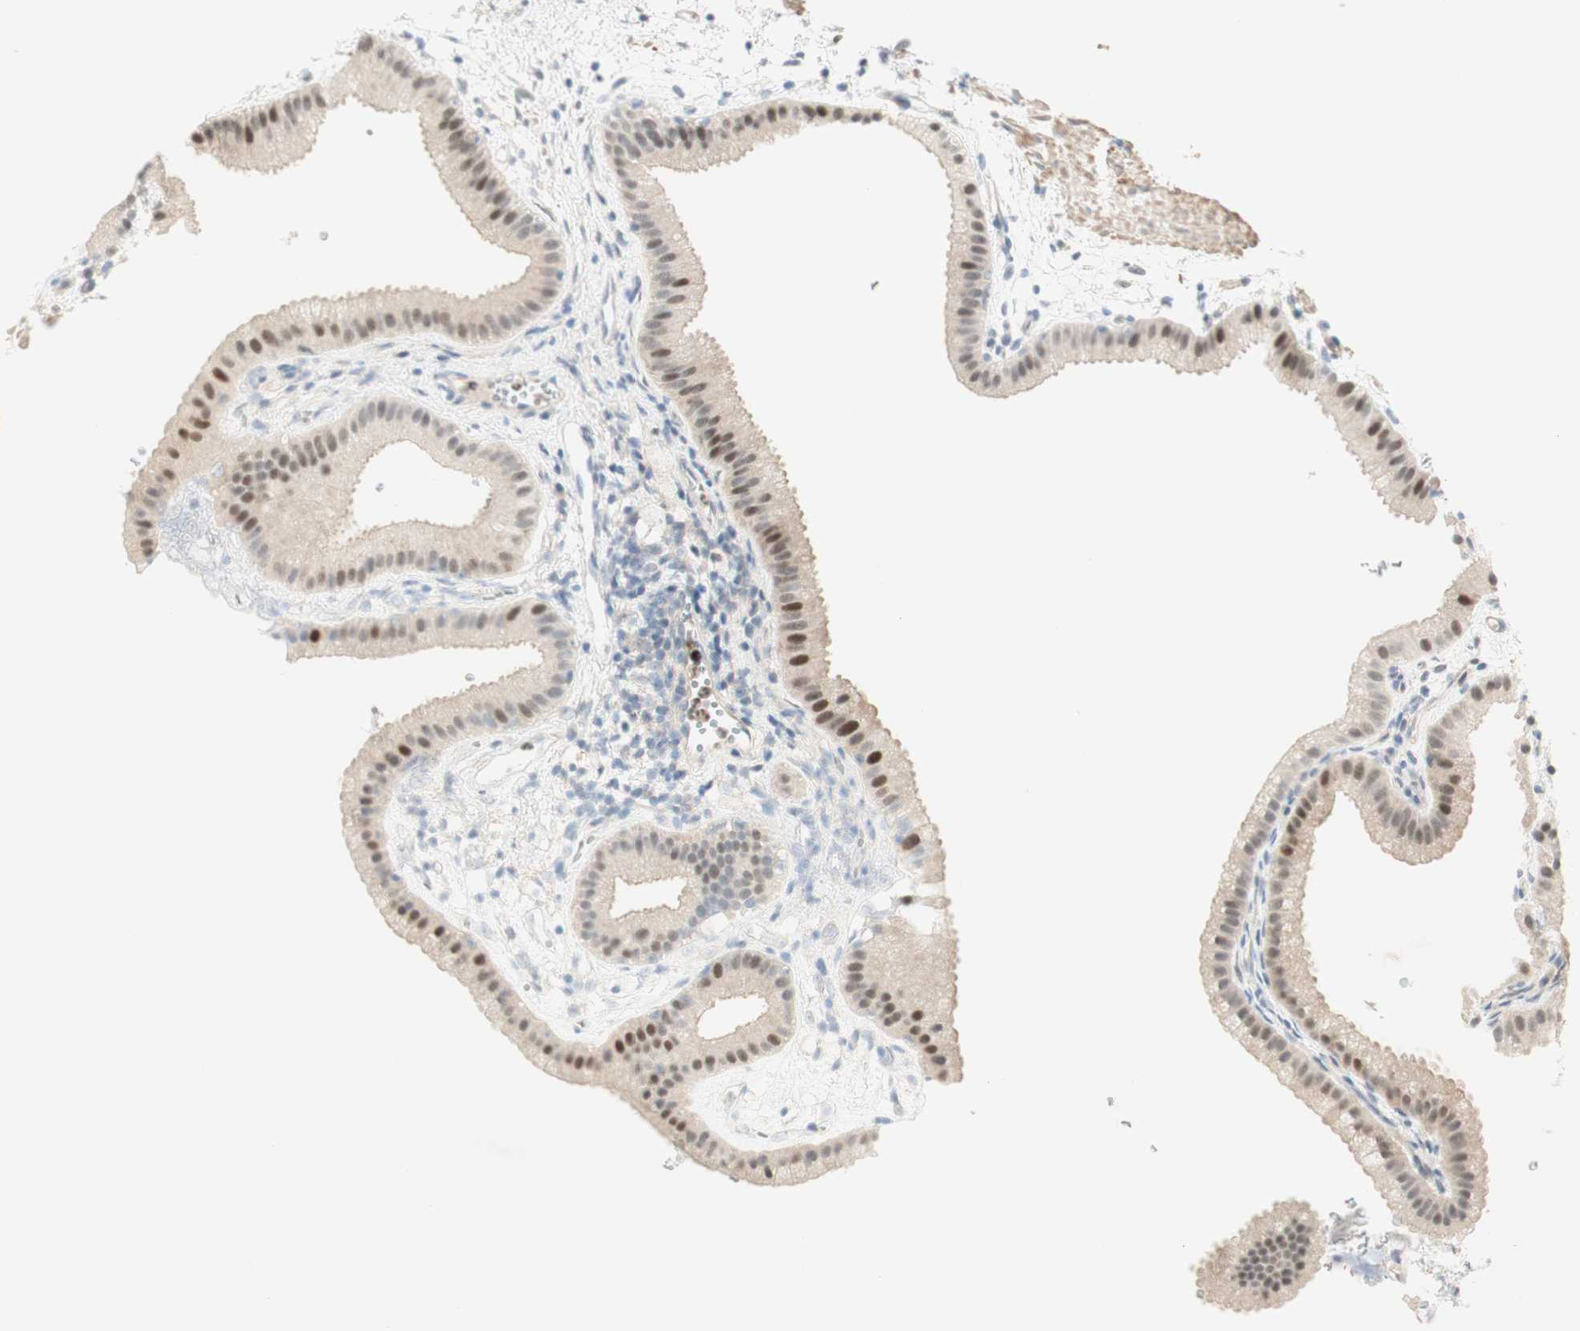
{"staining": {"intensity": "moderate", "quantity": "25%-75%", "location": "cytoplasmic/membranous,nuclear"}, "tissue": "gallbladder", "cell_type": "Glandular cells", "image_type": "normal", "snomed": [{"axis": "morphology", "description": "Normal tissue, NOS"}, {"axis": "topography", "description": "Gallbladder"}], "caption": "Glandular cells demonstrate medium levels of moderate cytoplasmic/membranous,nuclear staining in about 25%-75% of cells in benign gallbladder.", "gene": "RFNG", "patient": {"sex": "female", "age": 64}}